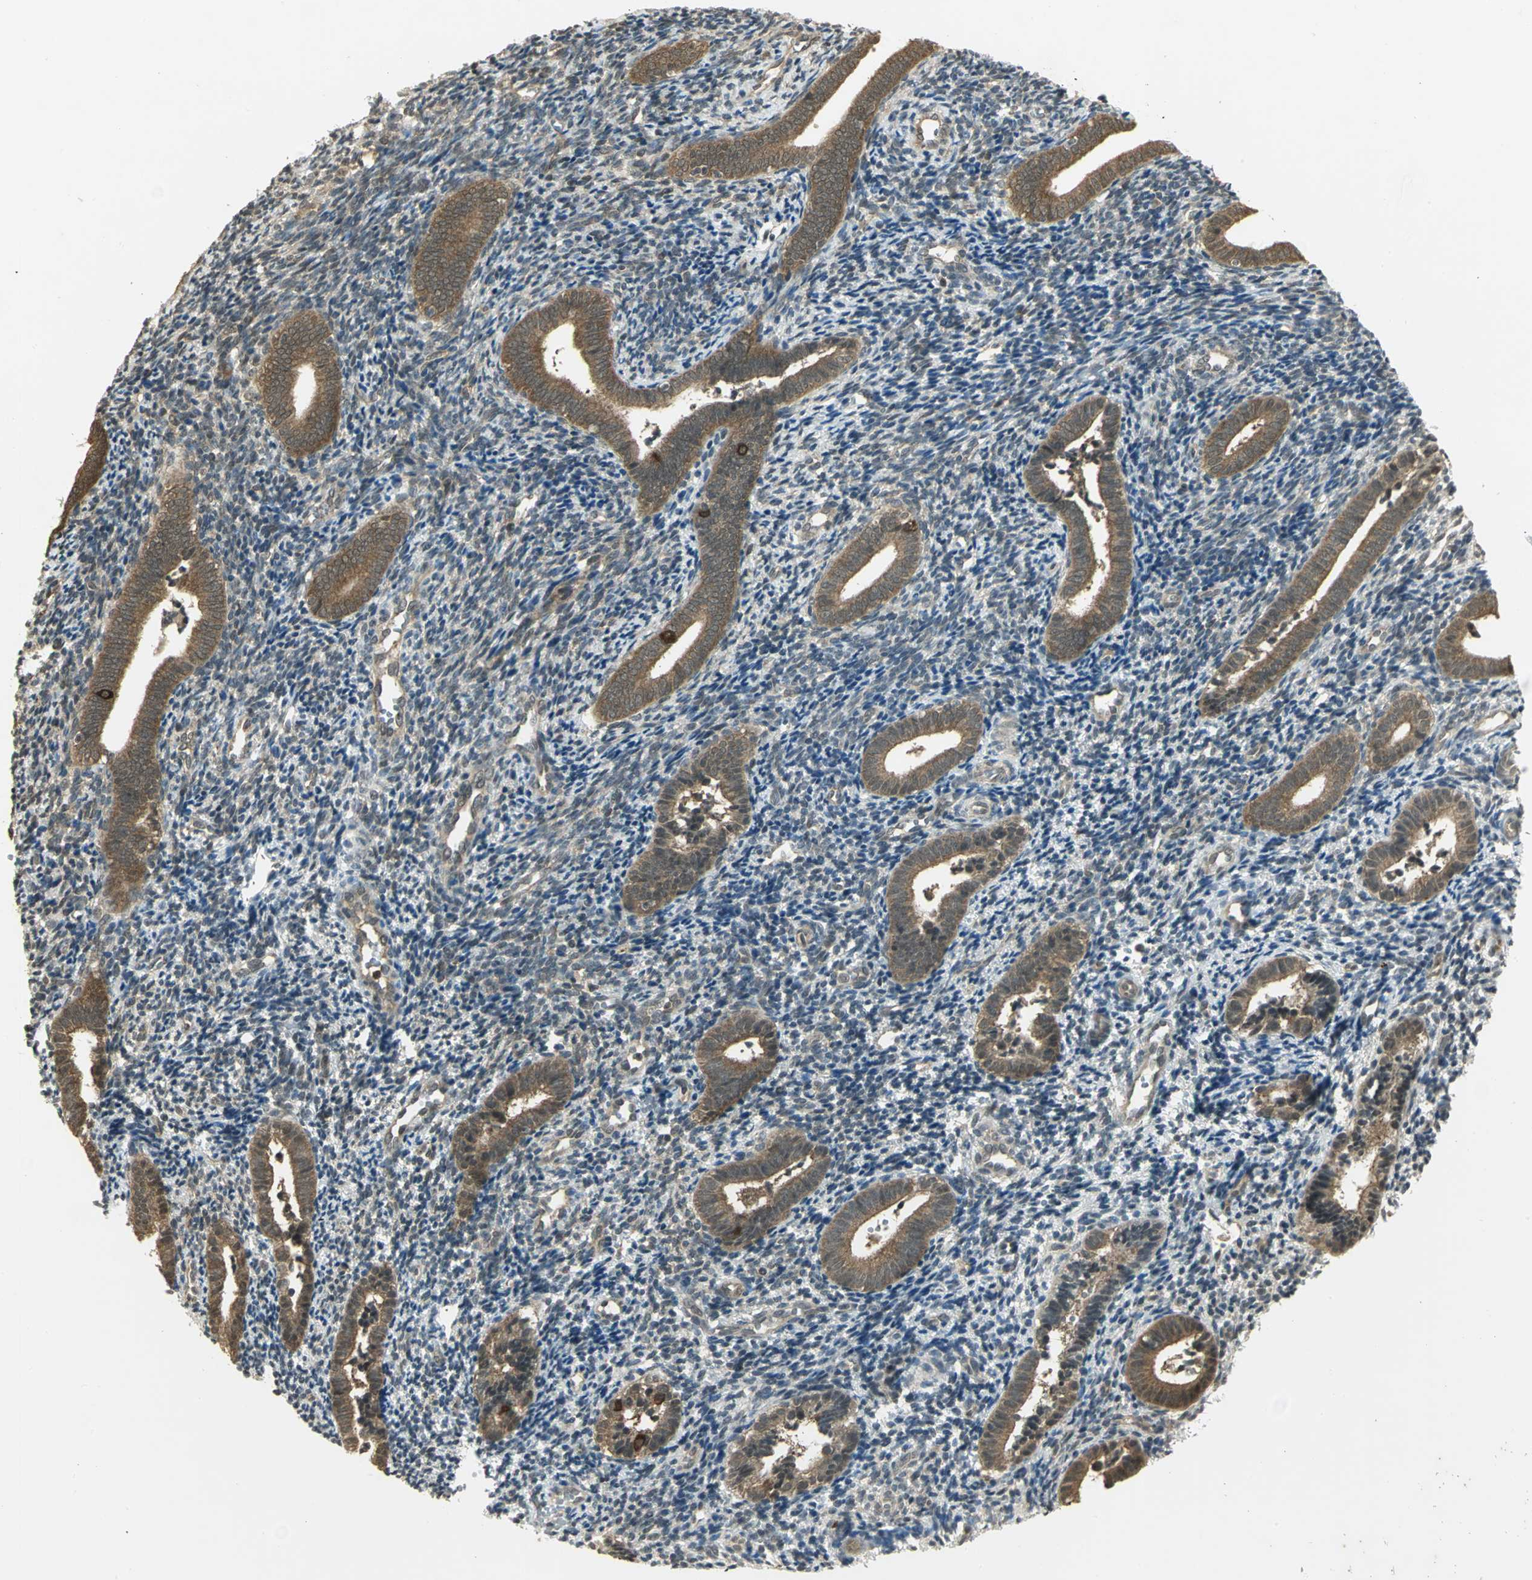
{"staining": {"intensity": "weak", "quantity": "<25%", "location": "cytoplasmic/membranous"}, "tissue": "endometrium", "cell_type": "Cells in endometrial stroma", "image_type": "normal", "snomed": [{"axis": "morphology", "description": "Normal tissue, NOS"}, {"axis": "topography", "description": "Uterus"}, {"axis": "topography", "description": "Endometrium"}], "caption": "The IHC photomicrograph has no significant expression in cells in endometrial stroma of endometrium.", "gene": "CDC34", "patient": {"sex": "female", "age": 33}}